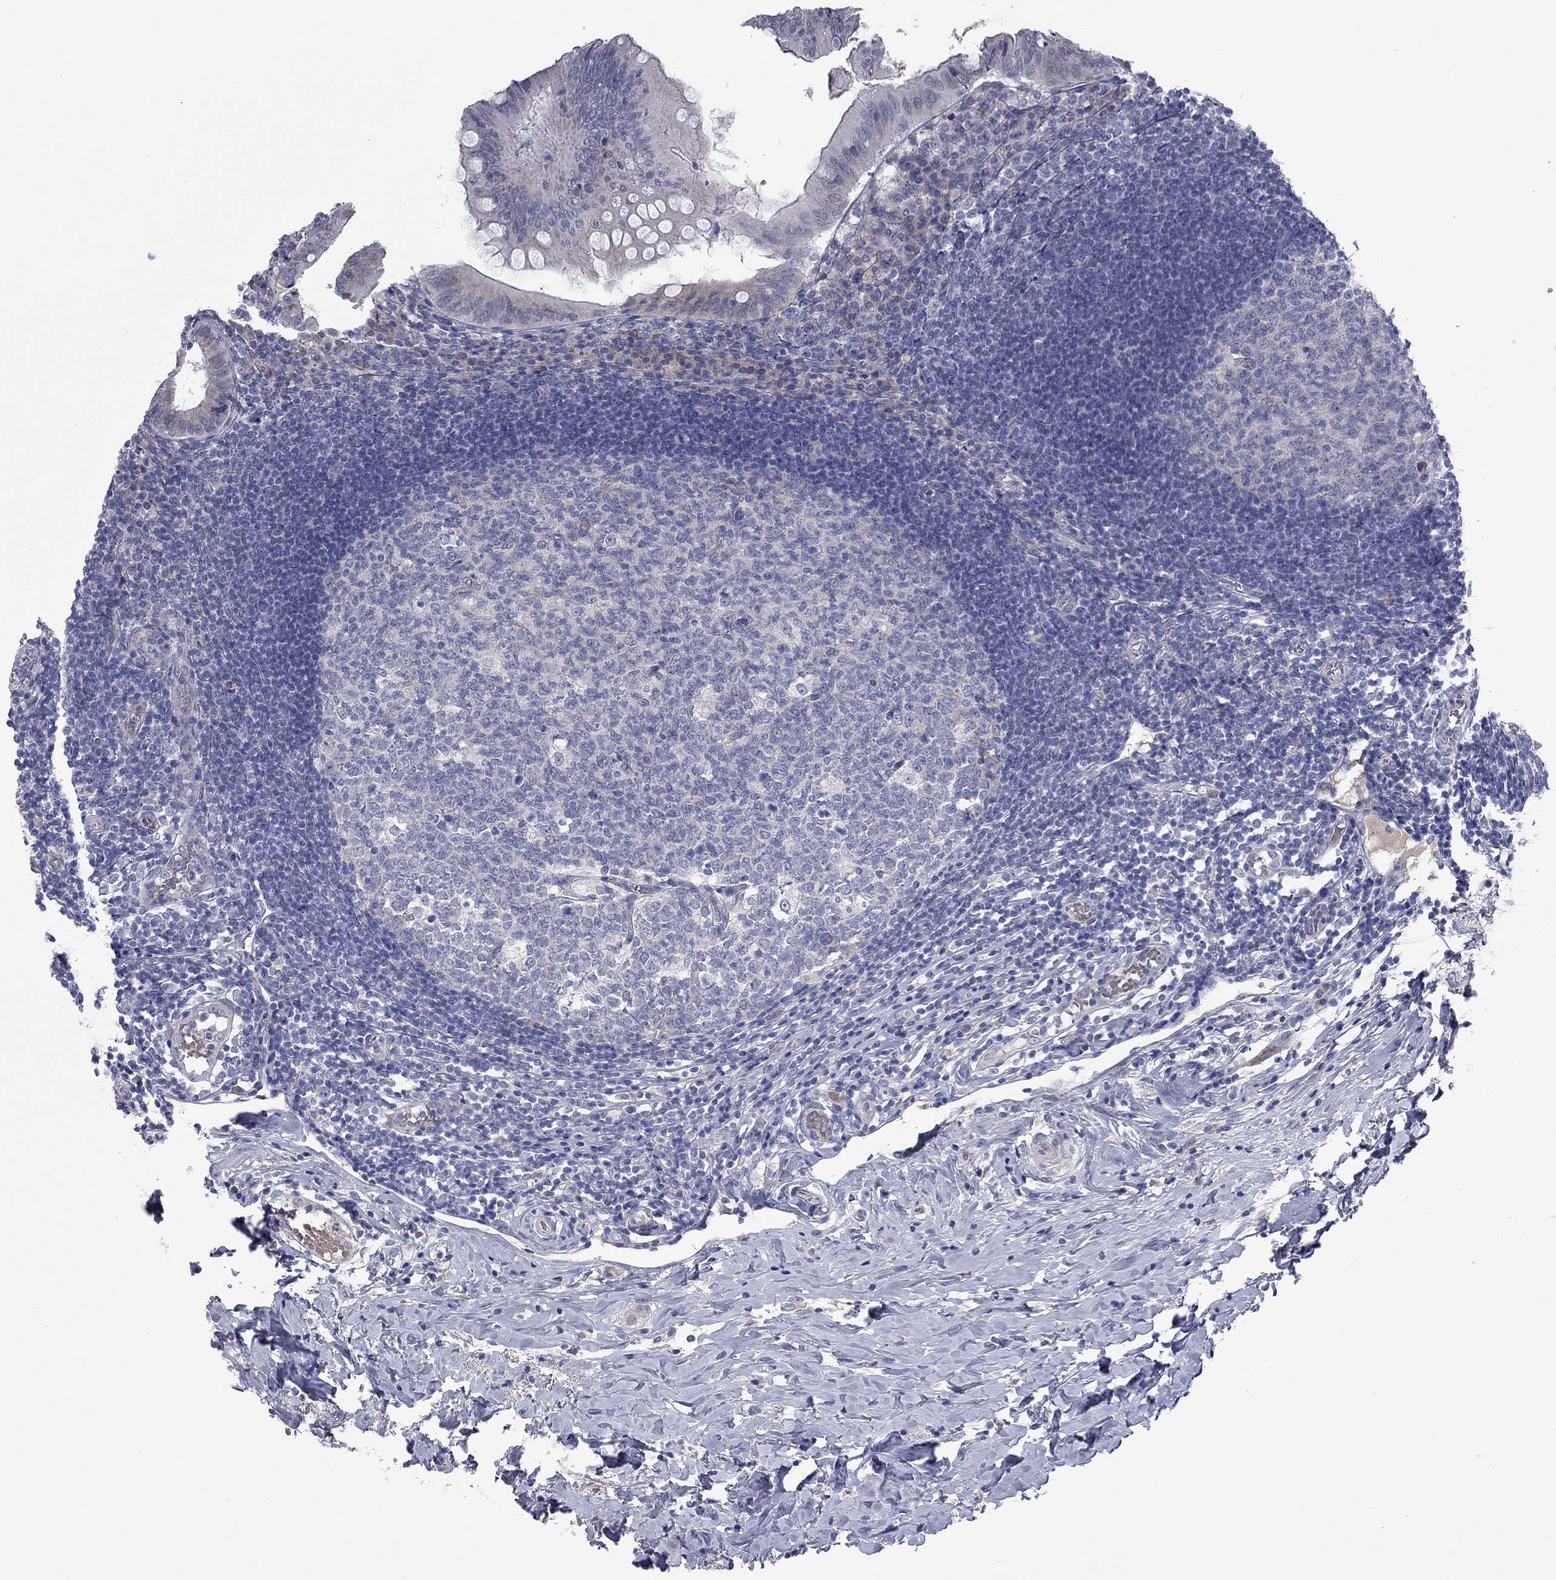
{"staining": {"intensity": "moderate", "quantity": "25%-75%", "location": "cytoplasmic/membranous"}, "tissue": "appendix", "cell_type": "Glandular cells", "image_type": "normal", "snomed": [{"axis": "morphology", "description": "Normal tissue, NOS"}, {"axis": "morphology", "description": "Inflammation, NOS"}, {"axis": "topography", "description": "Appendix"}], "caption": "Protein staining shows moderate cytoplasmic/membranous staining in about 25%-75% of glandular cells in unremarkable appendix. Immunohistochemistry (ihc) stains the protein of interest in brown and the nuclei are stained blue.", "gene": "UNC119B", "patient": {"sex": "male", "age": 16}}